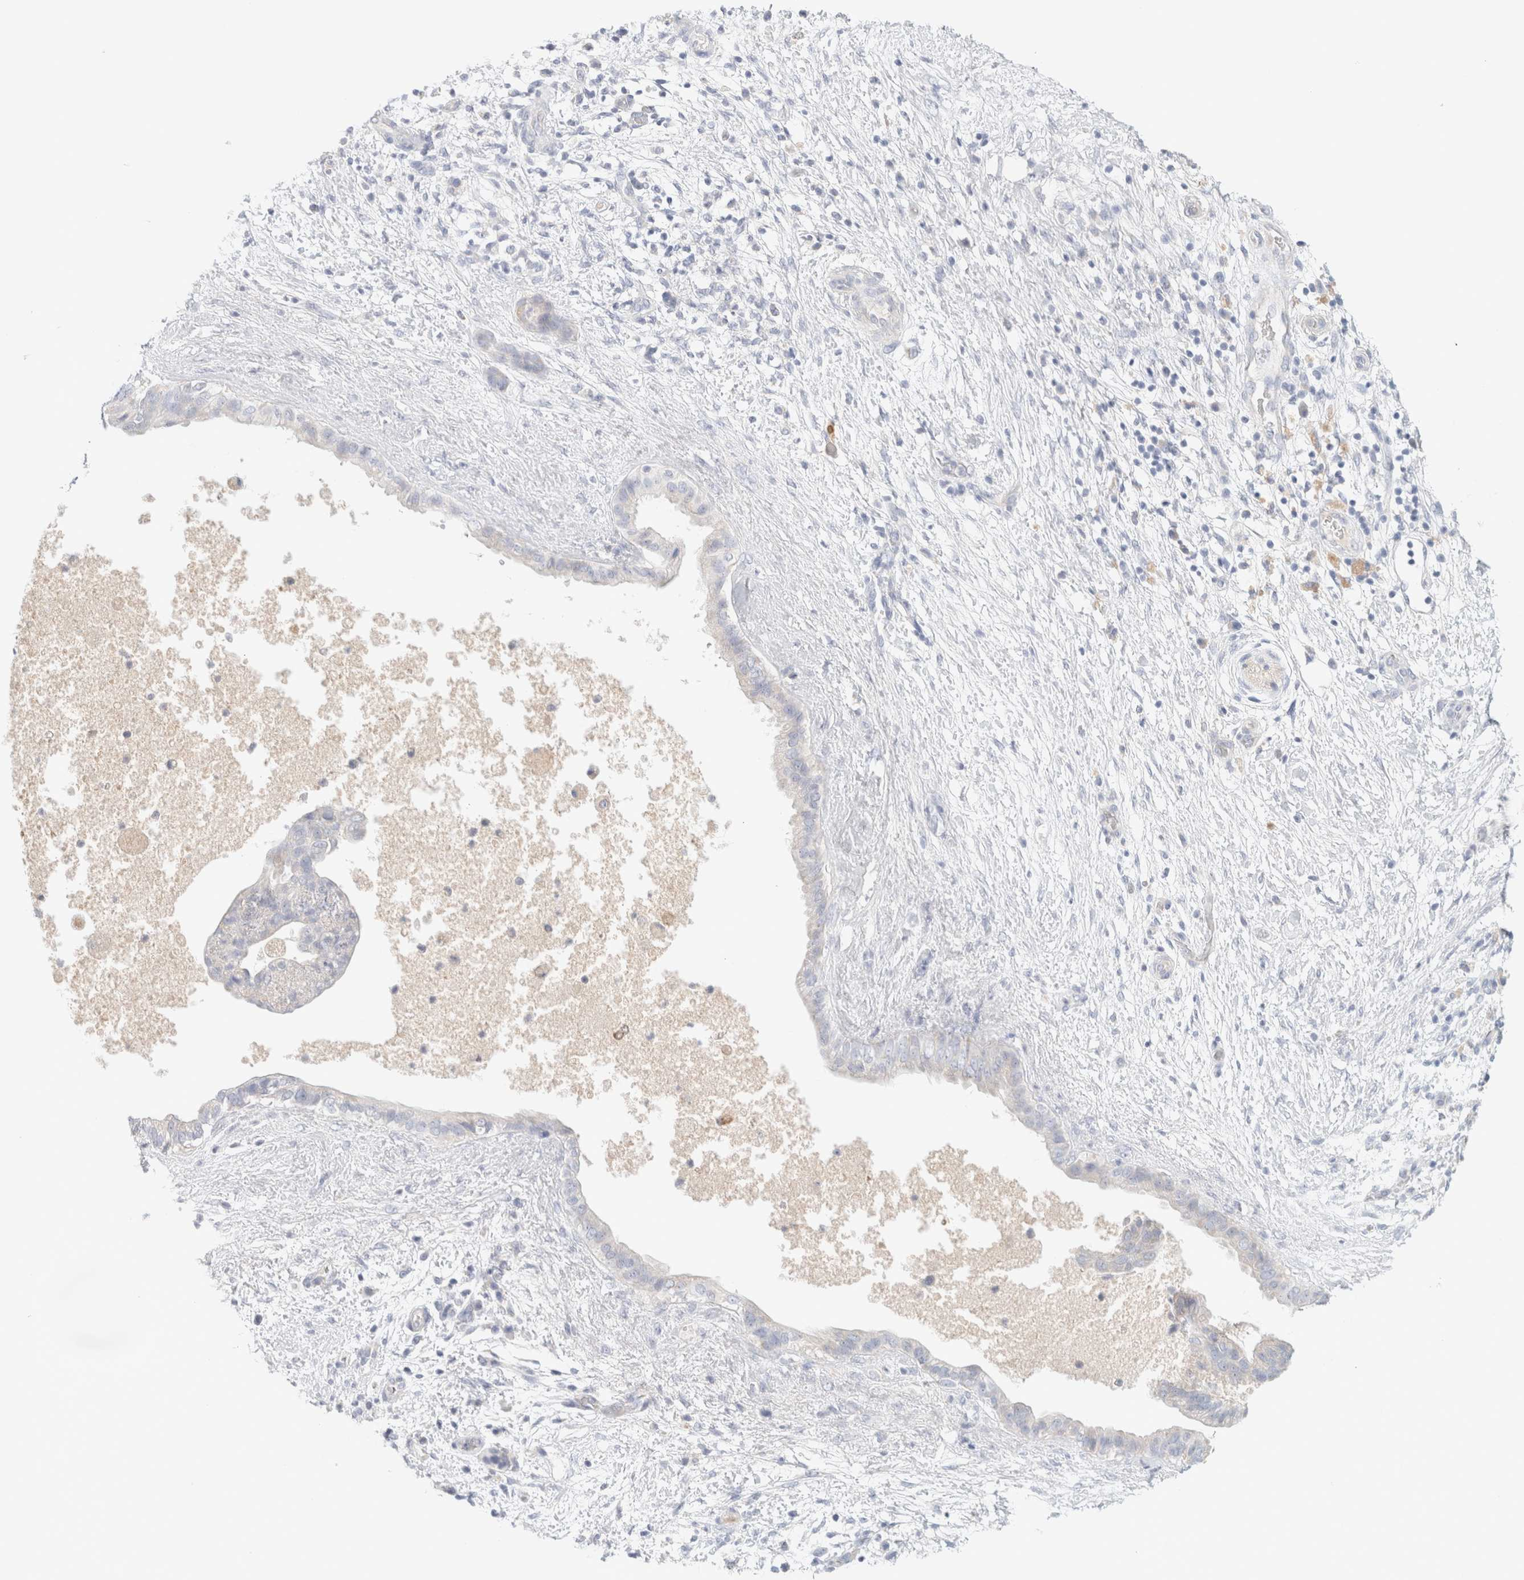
{"staining": {"intensity": "negative", "quantity": "none", "location": "none"}, "tissue": "pancreatic cancer", "cell_type": "Tumor cells", "image_type": "cancer", "snomed": [{"axis": "morphology", "description": "Adenocarcinoma, NOS"}, {"axis": "topography", "description": "Pancreas"}], "caption": "There is no significant positivity in tumor cells of adenocarcinoma (pancreatic). (DAB (3,3'-diaminobenzidine) immunohistochemistry (IHC) with hematoxylin counter stain).", "gene": "HEXD", "patient": {"sex": "female", "age": 78}}